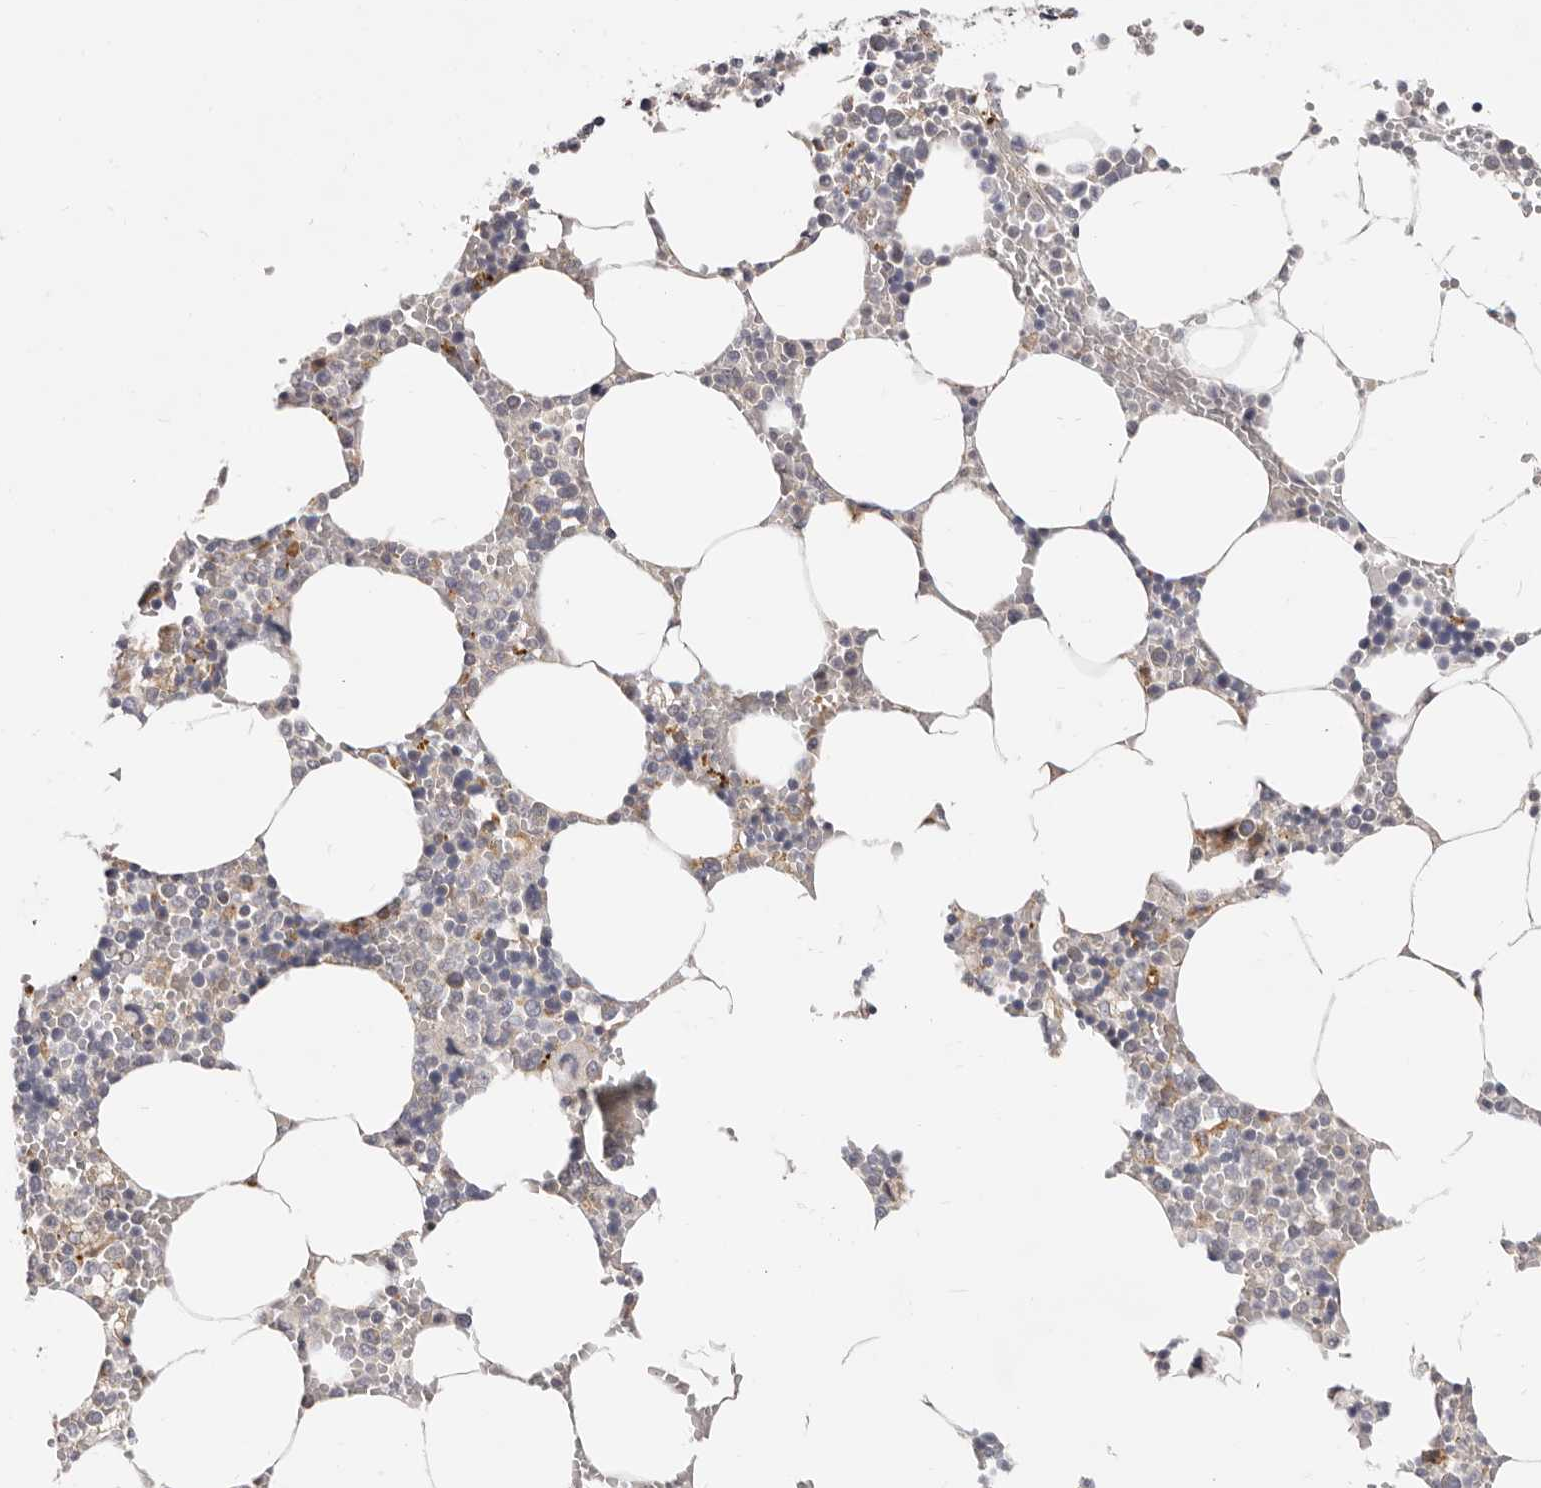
{"staining": {"intensity": "weak", "quantity": "<25%", "location": "cytoplasmic/membranous"}, "tissue": "bone marrow", "cell_type": "Hematopoietic cells", "image_type": "normal", "snomed": [{"axis": "morphology", "description": "Normal tissue, NOS"}, {"axis": "topography", "description": "Bone marrow"}], "caption": "The histopathology image displays no staining of hematopoietic cells in normal bone marrow. The staining is performed using DAB brown chromogen with nuclei counter-stained in using hematoxylin.", "gene": "TOR3A", "patient": {"sex": "male", "age": 70}}